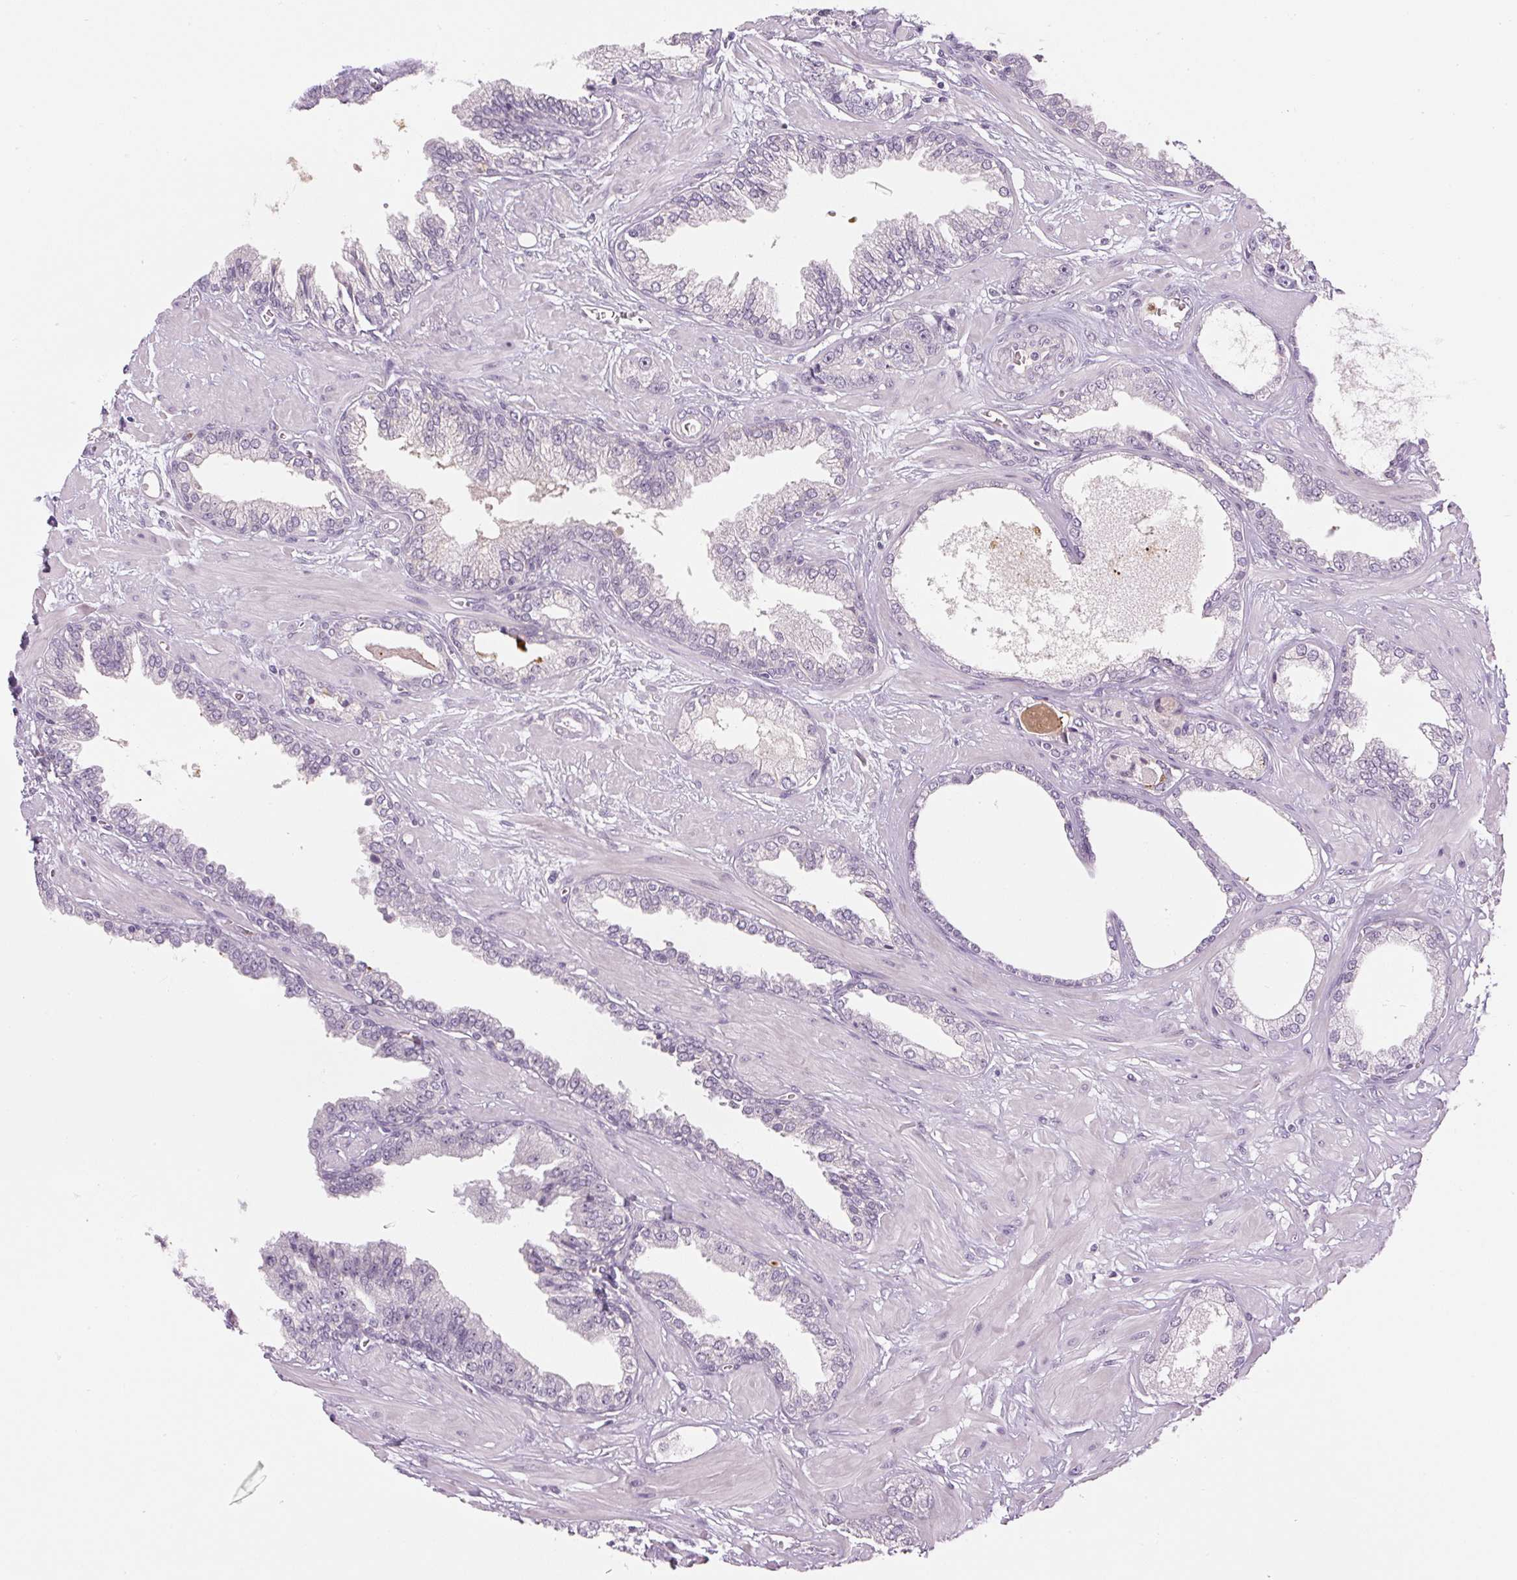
{"staining": {"intensity": "negative", "quantity": "none", "location": "none"}, "tissue": "prostate cancer", "cell_type": "Tumor cells", "image_type": "cancer", "snomed": [{"axis": "morphology", "description": "Adenocarcinoma, High grade"}, {"axis": "topography", "description": "Prostate"}], "caption": "Immunohistochemistry image of neoplastic tissue: high-grade adenocarcinoma (prostate) stained with DAB (3,3'-diaminobenzidine) reveals no significant protein expression in tumor cells. (DAB (3,3'-diaminobenzidine) IHC visualized using brightfield microscopy, high magnification).", "gene": "SGF29", "patient": {"sex": "male", "age": 71}}